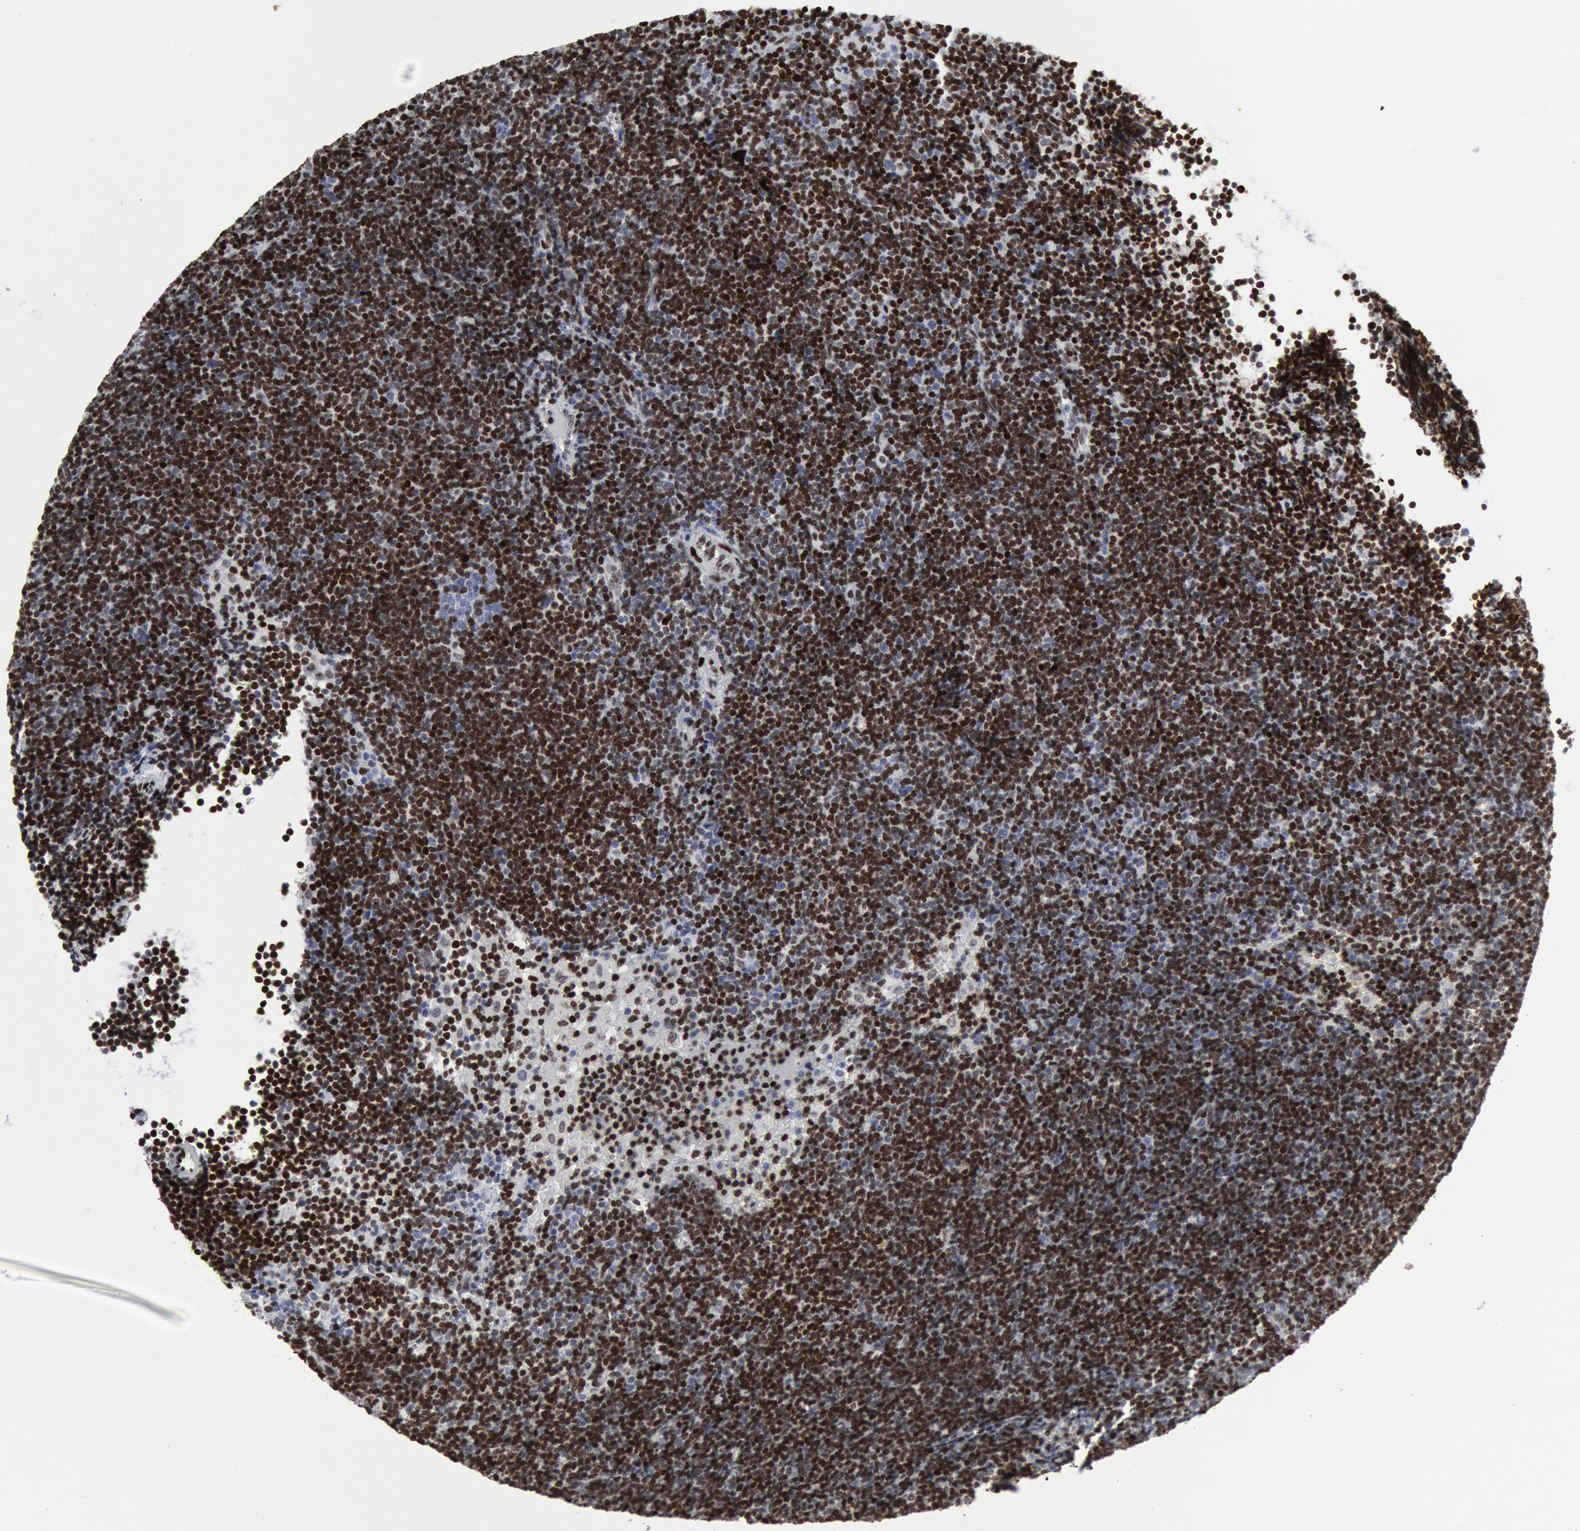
{"staining": {"intensity": "moderate", "quantity": ">75%", "location": "nuclear"}, "tissue": "lymphoma", "cell_type": "Tumor cells", "image_type": "cancer", "snomed": [{"axis": "morphology", "description": "Malignant lymphoma, non-Hodgkin's type, Low grade"}, {"axis": "topography", "description": "Lymph node"}], "caption": "Protein expression analysis of lymphoma demonstrates moderate nuclear positivity in about >75% of tumor cells. (DAB (3,3'-diaminobenzidine) IHC with brightfield microscopy, high magnification).", "gene": "MECP2", "patient": {"sex": "female", "age": 51}}